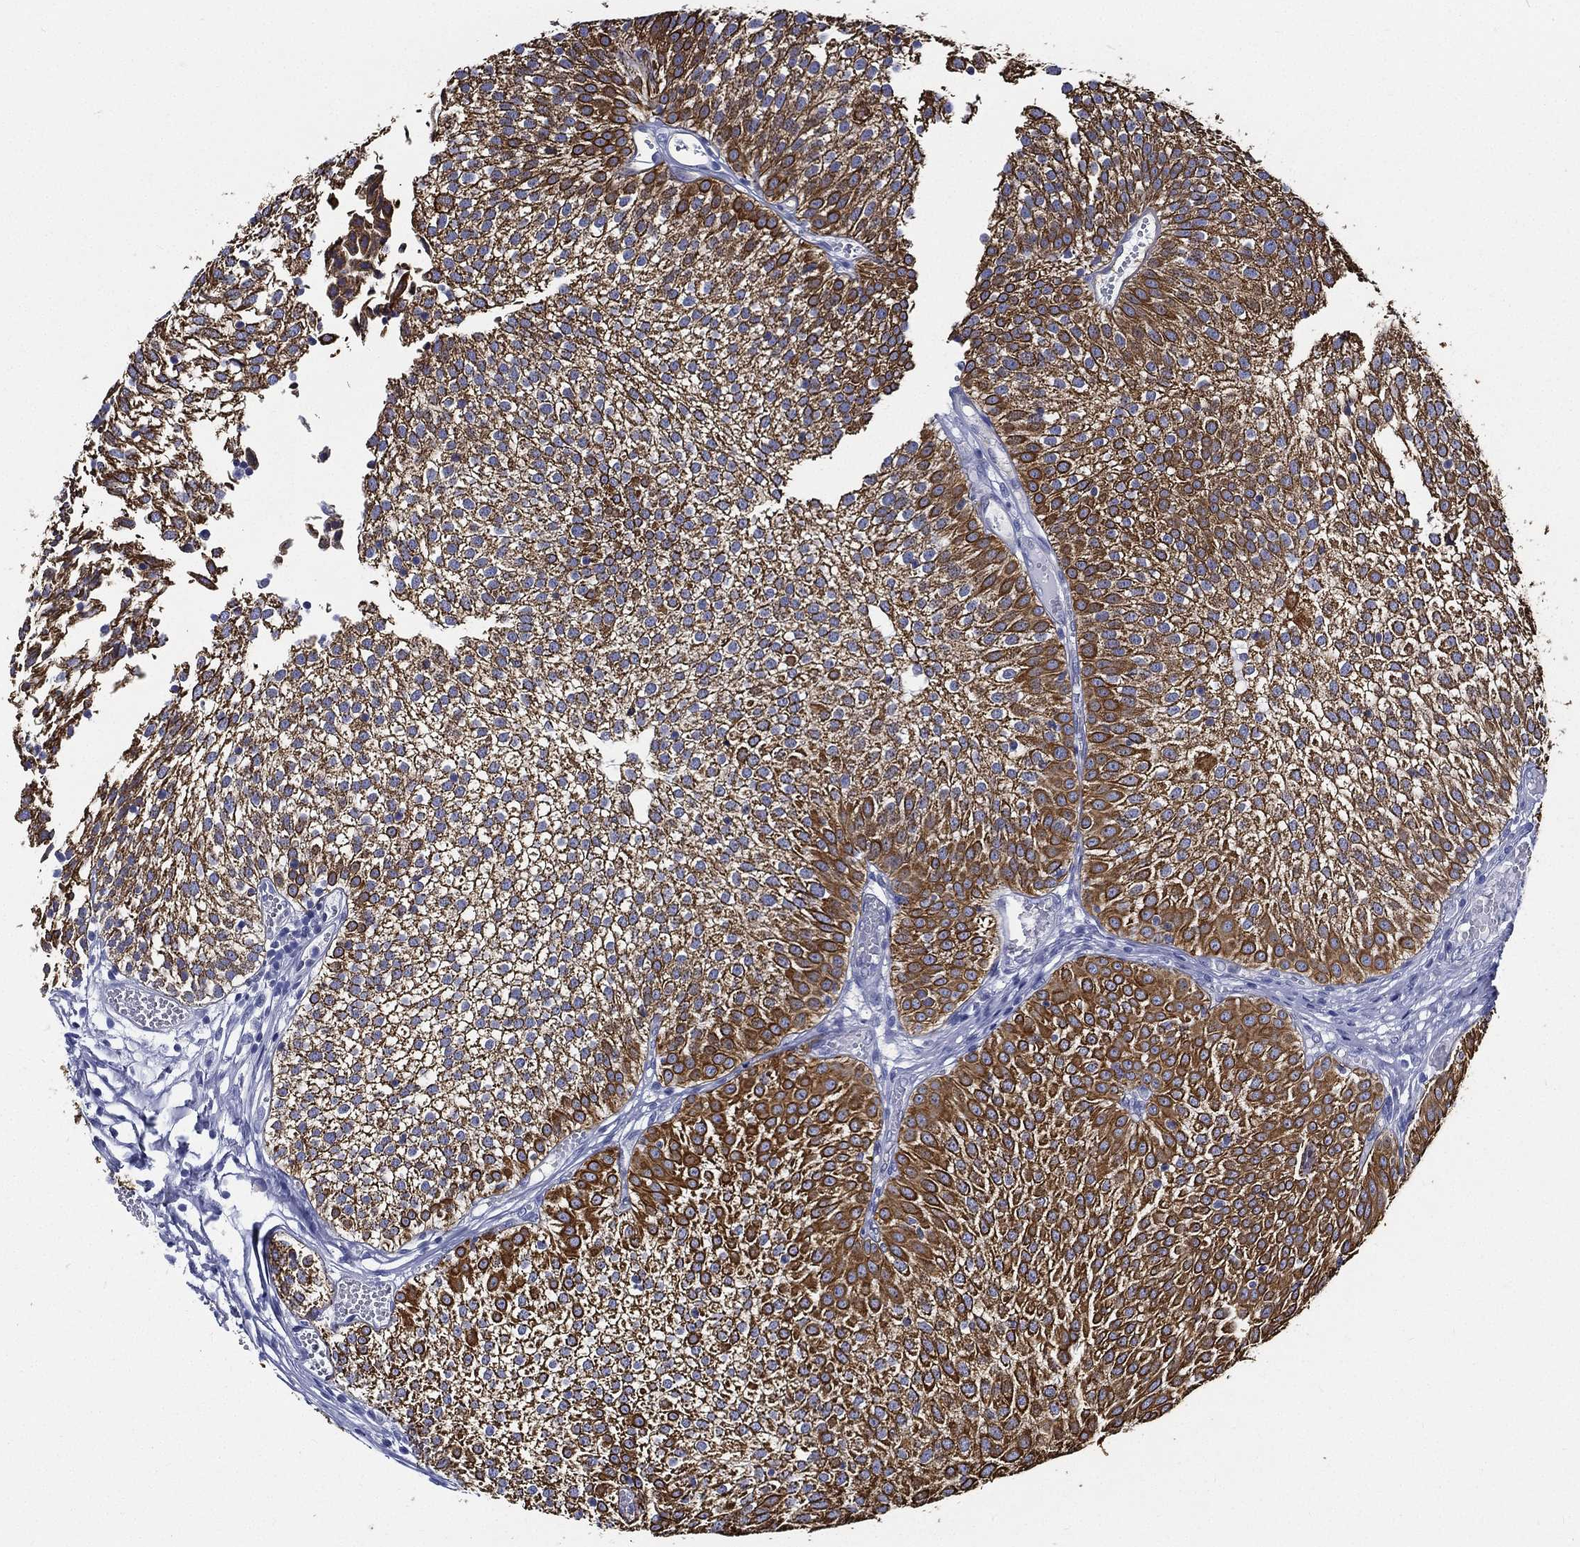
{"staining": {"intensity": "strong", "quantity": ">75%", "location": "cytoplasmic/membranous"}, "tissue": "urothelial cancer", "cell_type": "Tumor cells", "image_type": "cancer", "snomed": [{"axis": "morphology", "description": "Urothelial carcinoma, Low grade"}, {"axis": "topography", "description": "Urinary bladder"}], "caption": "A photomicrograph of low-grade urothelial carcinoma stained for a protein exhibits strong cytoplasmic/membranous brown staining in tumor cells.", "gene": "NEDD9", "patient": {"sex": "male", "age": 52}}